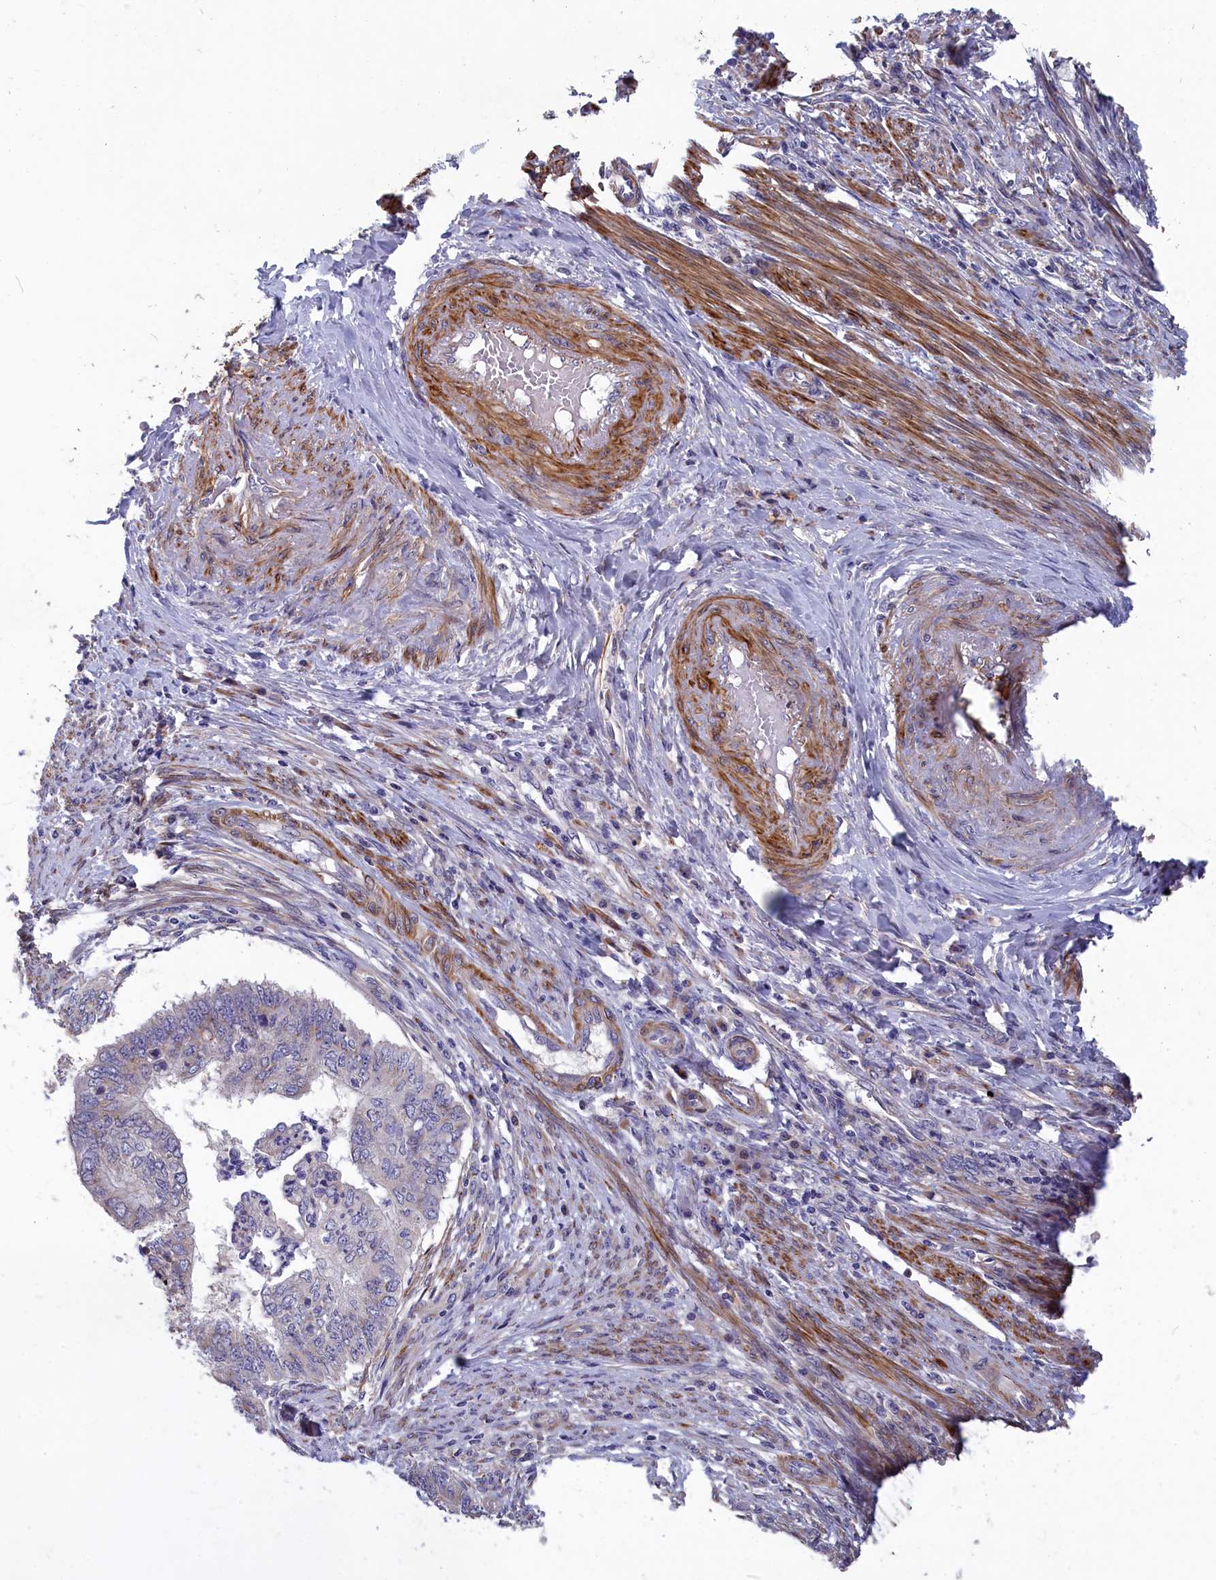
{"staining": {"intensity": "weak", "quantity": "<25%", "location": "cytoplasmic/membranous"}, "tissue": "endometrial cancer", "cell_type": "Tumor cells", "image_type": "cancer", "snomed": [{"axis": "morphology", "description": "Adenocarcinoma, NOS"}, {"axis": "topography", "description": "Endometrium"}], "caption": "Immunohistochemical staining of human adenocarcinoma (endometrial) demonstrates no significant staining in tumor cells.", "gene": "TUBGCP4", "patient": {"sex": "female", "age": 68}}